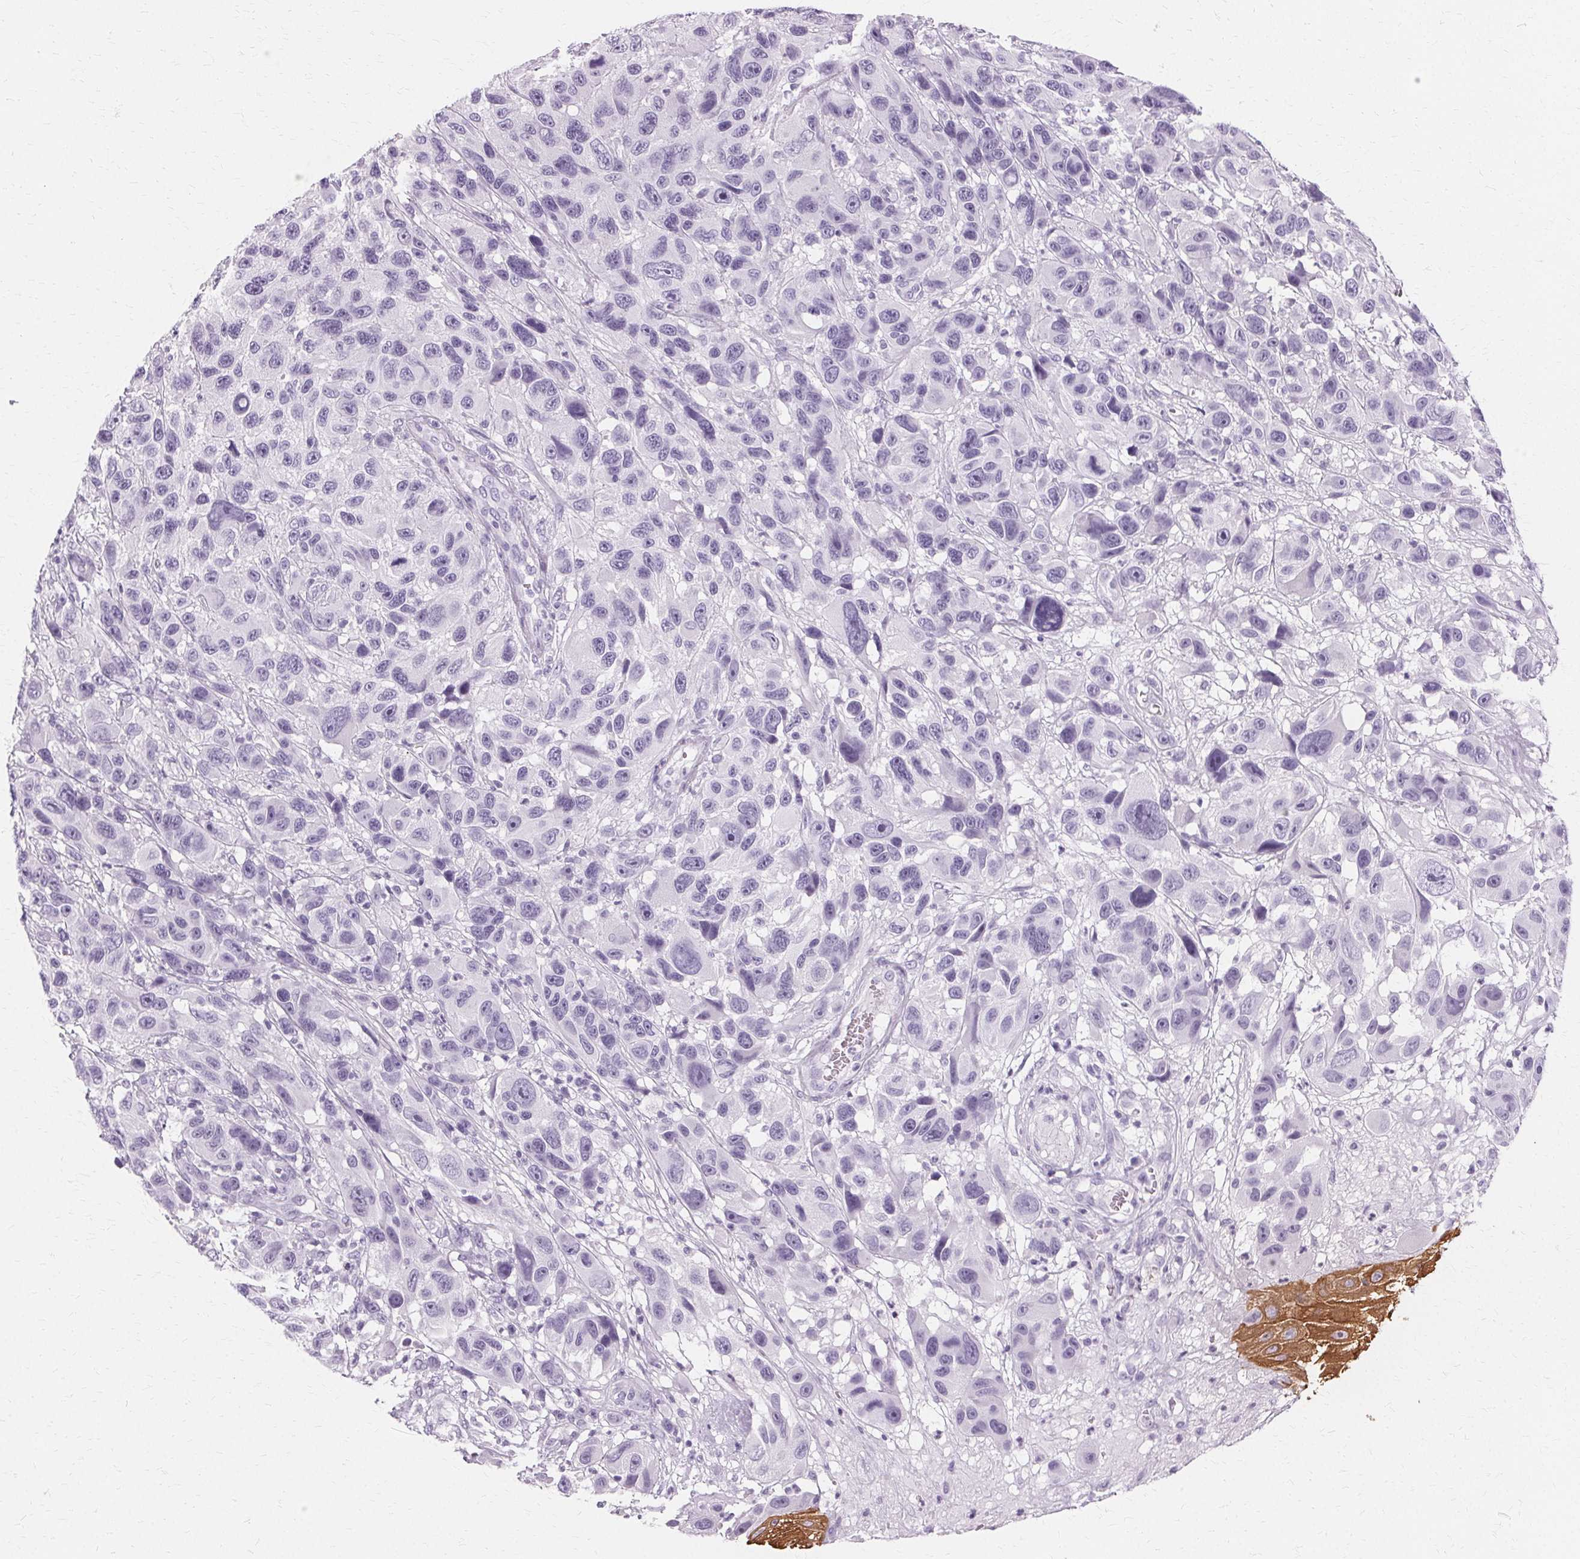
{"staining": {"intensity": "negative", "quantity": "none", "location": "none"}, "tissue": "melanoma", "cell_type": "Tumor cells", "image_type": "cancer", "snomed": [{"axis": "morphology", "description": "Malignant melanoma, NOS"}, {"axis": "topography", "description": "Skin"}], "caption": "A high-resolution micrograph shows IHC staining of melanoma, which displays no significant positivity in tumor cells.", "gene": "KRT6C", "patient": {"sex": "male", "age": 53}}